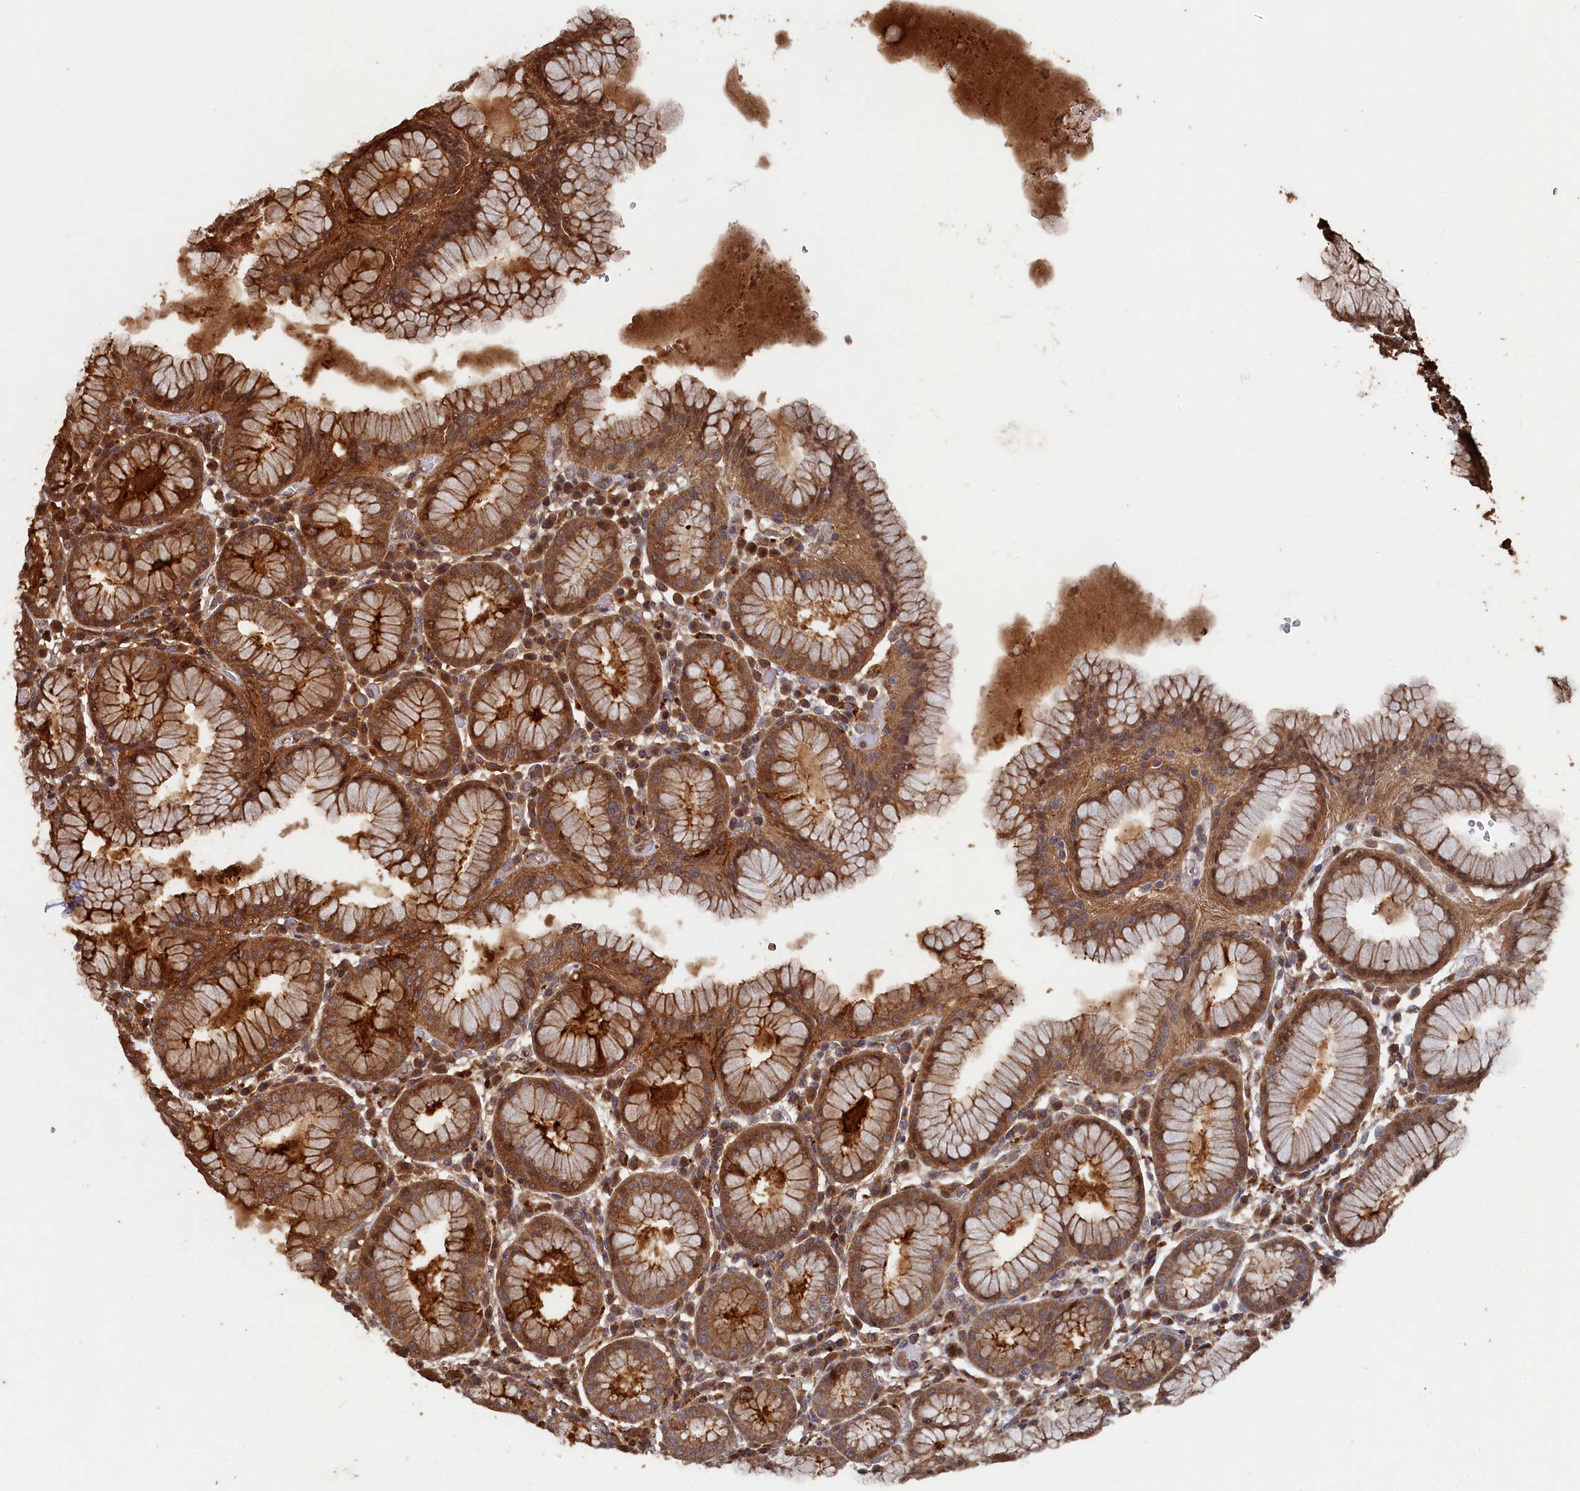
{"staining": {"intensity": "moderate", "quantity": ">75%", "location": "cytoplasmic/membranous"}, "tissue": "stomach", "cell_type": "Glandular cells", "image_type": "normal", "snomed": [{"axis": "morphology", "description": "Normal tissue, NOS"}, {"axis": "topography", "description": "Stomach"}, {"axis": "topography", "description": "Stomach, lower"}], "caption": "Human stomach stained for a protein (brown) displays moderate cytoplasmic/membranous positive positivity in about >75% of glandular cells.", "gene": "PIGN", "patient": {"sex": "female", "age": 56}}